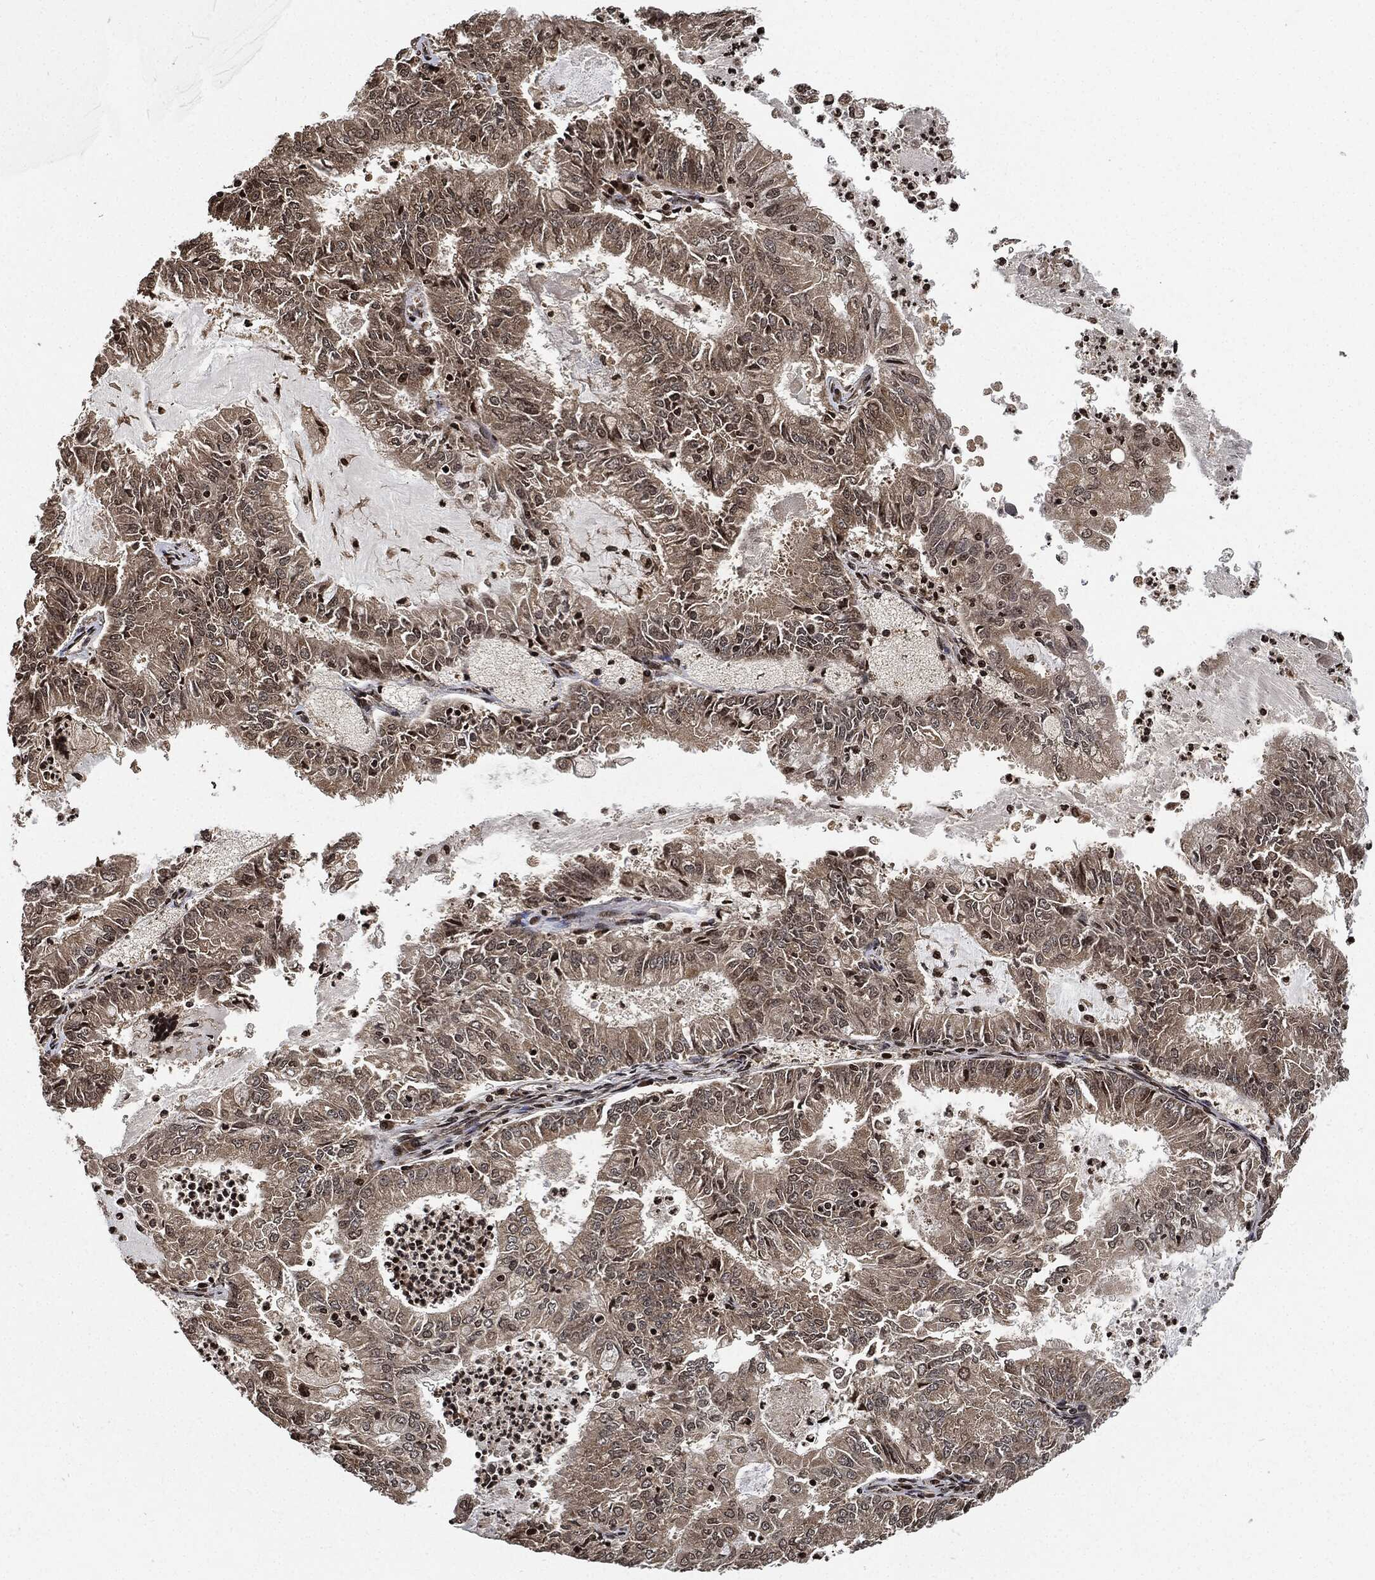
{"staining": {"intensity": "weak", "quantity": ">75%", "location": "cytoplasmic/membranous"}, "tissue": "endometrial cancer", "cell_type": "Tumor cells", "image_type": "cancer", "snomed": [{"axis": "morphology", "description": "Adenocarcinoma, NOS"}, {"axis": "topography", "description": "Endometrium"}], "caption": "Endometrial adenocarcinoma tissue exhibits weak cytoplasmic/membranous staining in approximately >75% of tumor cells", "gene": "PDK1", "patient": {"sex": "female", "age": 57}}